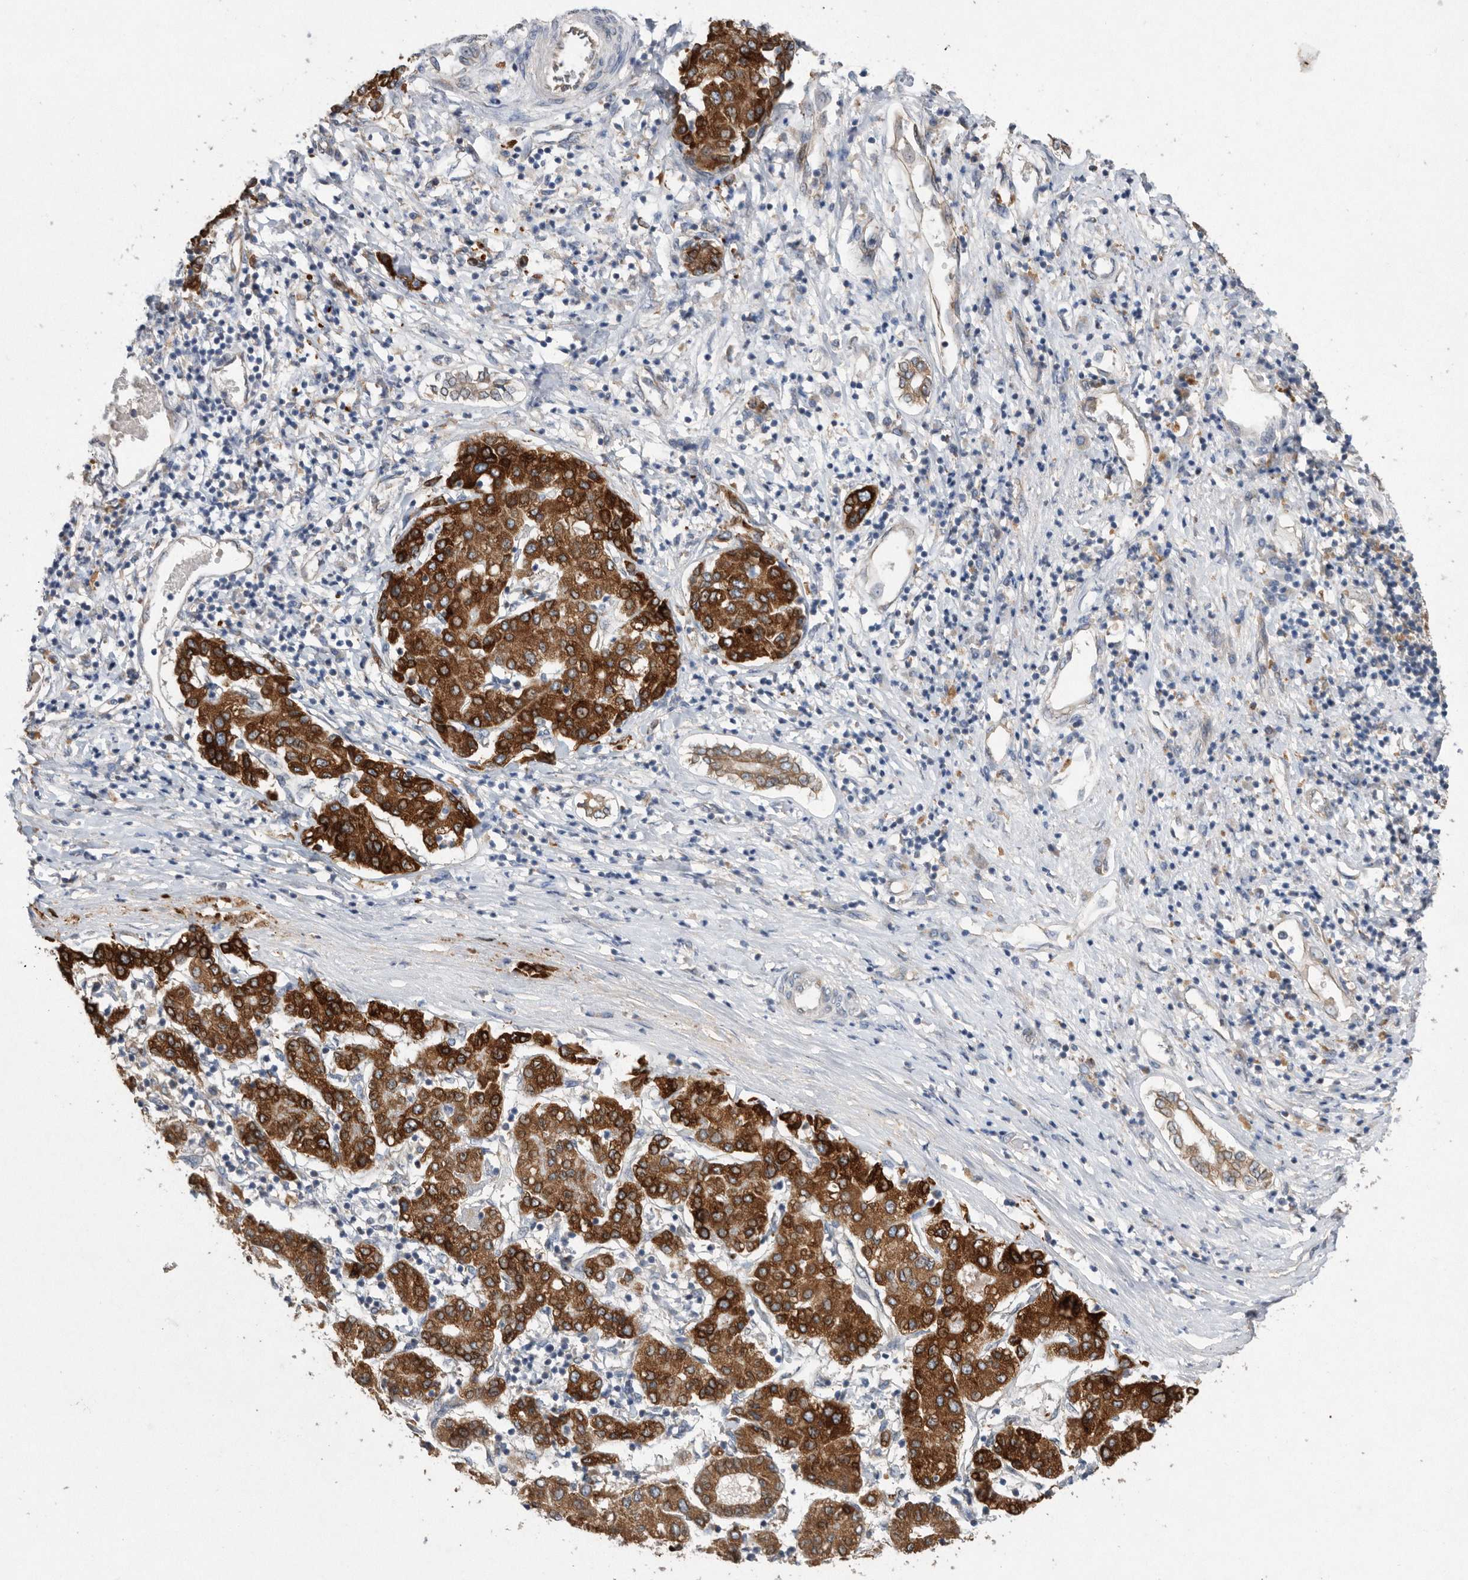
{"staining": {"intensity": "strong", "quantity": ">75%", "location": "cytoplasmic/membranous"}, "tissue": "liver cancer", "cell_type": "Tumor cells", "image_type": "cancer", "snomed": [{"axis": "morphology", "description": "Carcinoma, Hepatocellular, NOS"}, {"axis": "topography", "description": "Liver"}], "caption": "Protein staining reveals strong cytoplasmic/membranous staining in about >75% of tumor cells in hepatocellular carcinoma (liver).", "gene": "PON2", "patient": {"sex": "male", "age": 65}}